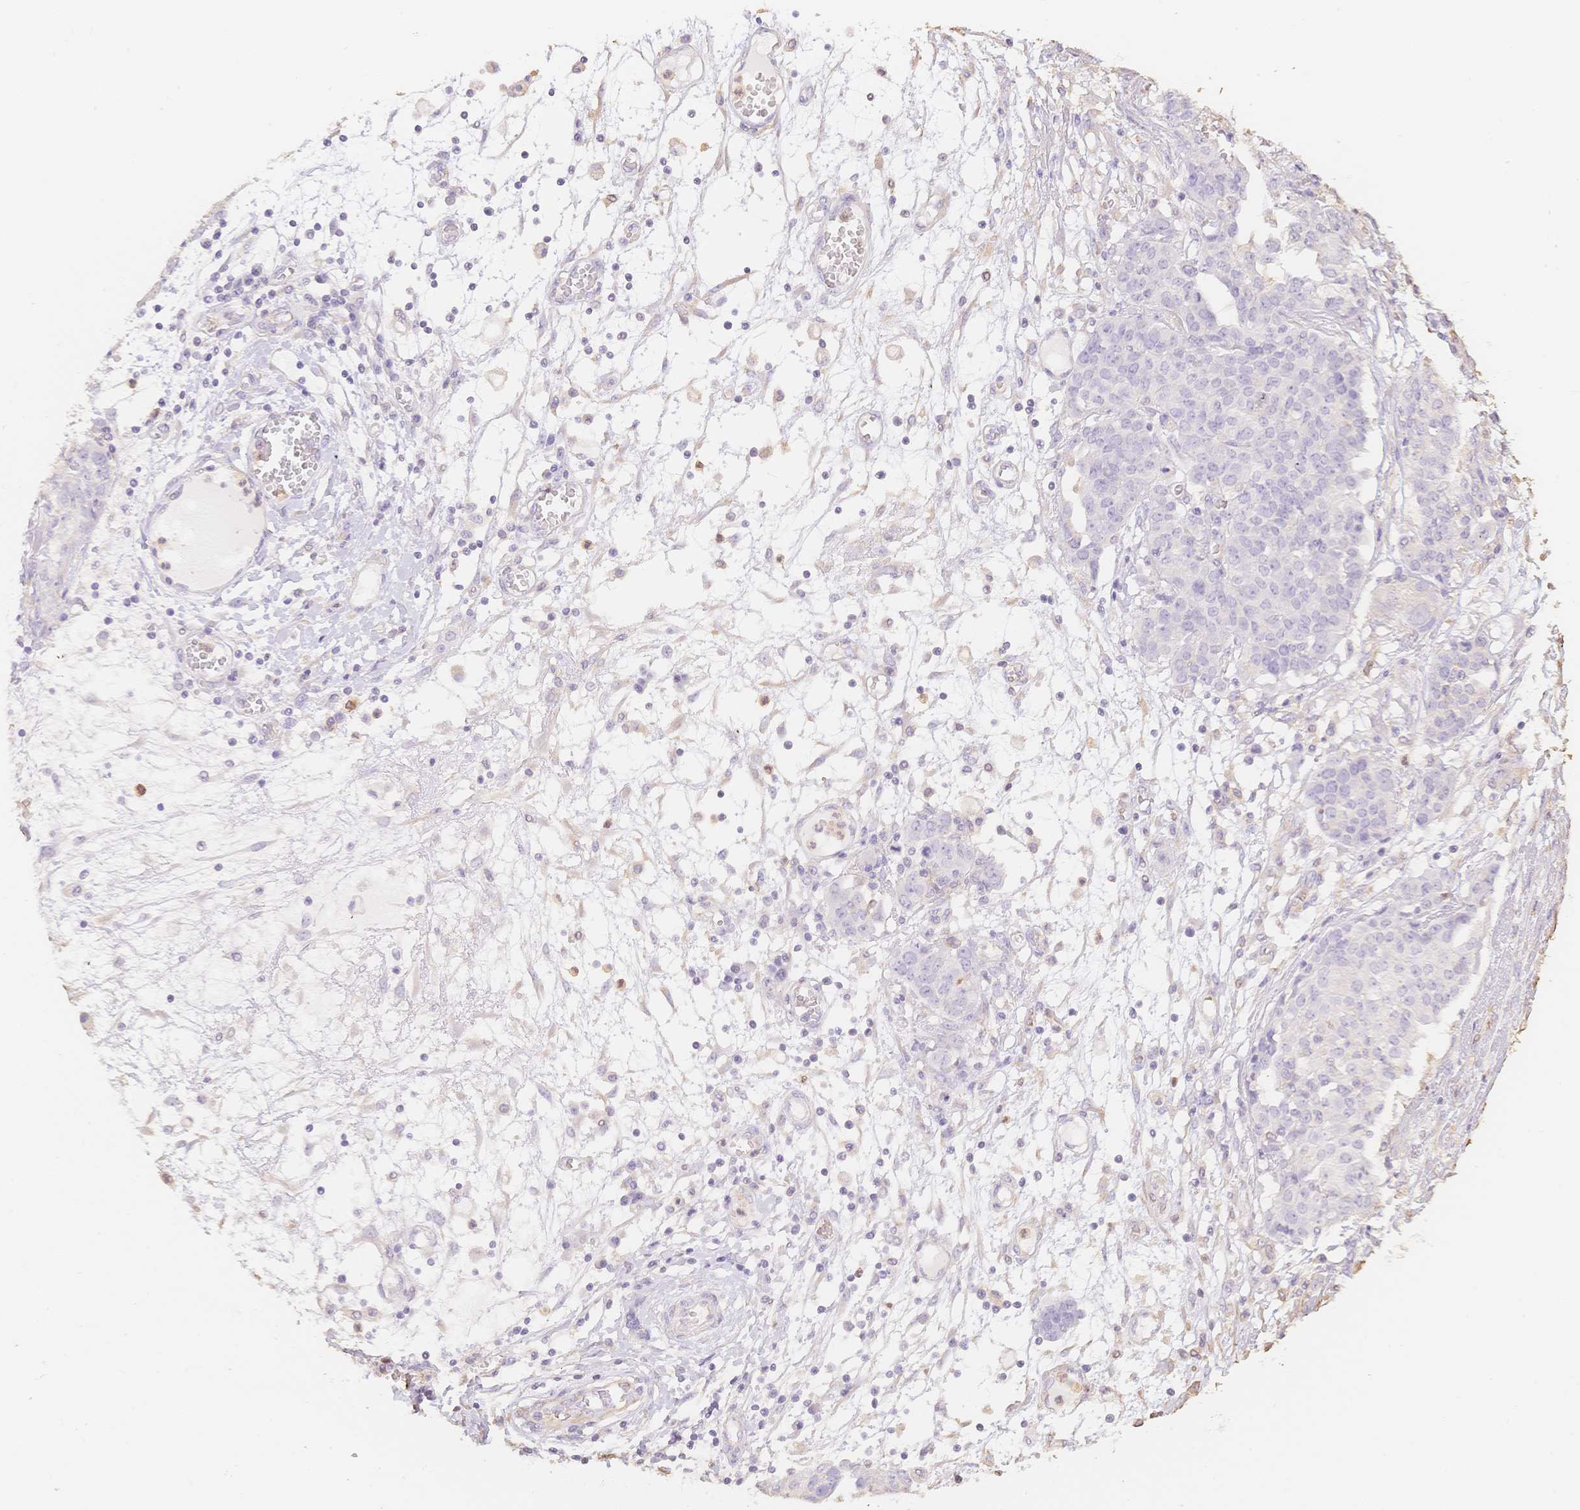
{"staining": {"intensity": "negative", "quantity": "none", "location": "none"}, "tissue": "ovarian cancer", "cell_type": "Tumor cells", "image_type": "cancer", "snomed": [{"axis": "morphology", "description": "Cystadenocarcinoma, serous, NOS"}, {"axis": "topography", "description": "Soft tissue"}, {"axis": "topography", "description": "Ovary"}], "caption": "Immunohistochemical staining of serous cystadenocarcinoma (ovarian) demonstrates no significant staining in tumor cells.", "gene": "MBOAT7", "patient": {"sex": "female", "age": 57}}